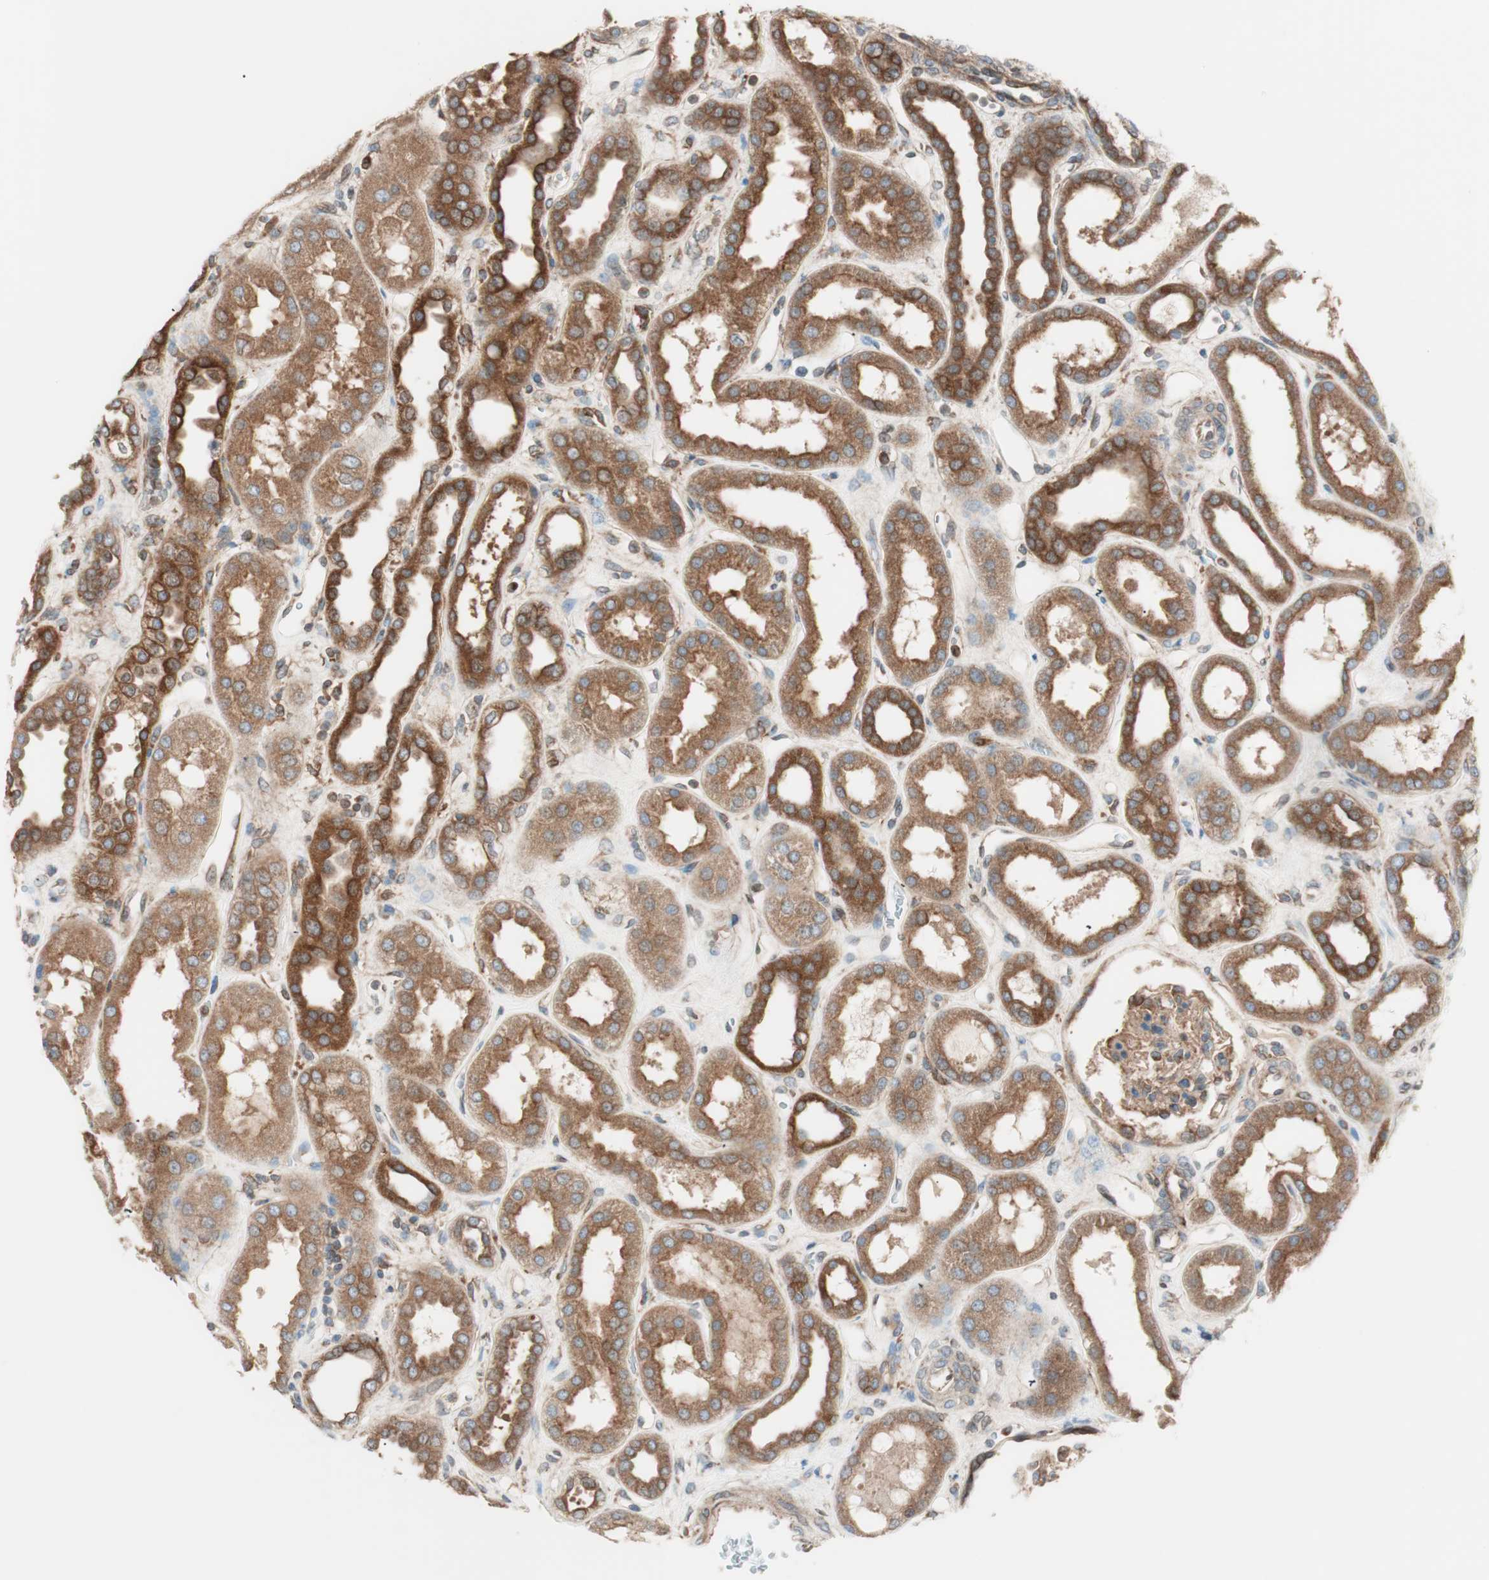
{"staining": {"intensity": "moderate", "quantity": ">75%", "location": "cytoplasmic/membranous"}, "tissue": "kidney", "cell_type": "Cells in glomeruli", "image_type": "normal", "snomed": [{"axis": "morphology", "description": "Normal tissue, NOS"}, {"axis": "topography", "description": "Kidney"}], "caption": "Moderate cytoplasmic/membranous positivity is seen in about >75% of cells in glomeruli in benign kidney.", "gene": "RAB5A", "patient": {"sex": "male", "age": 59}}